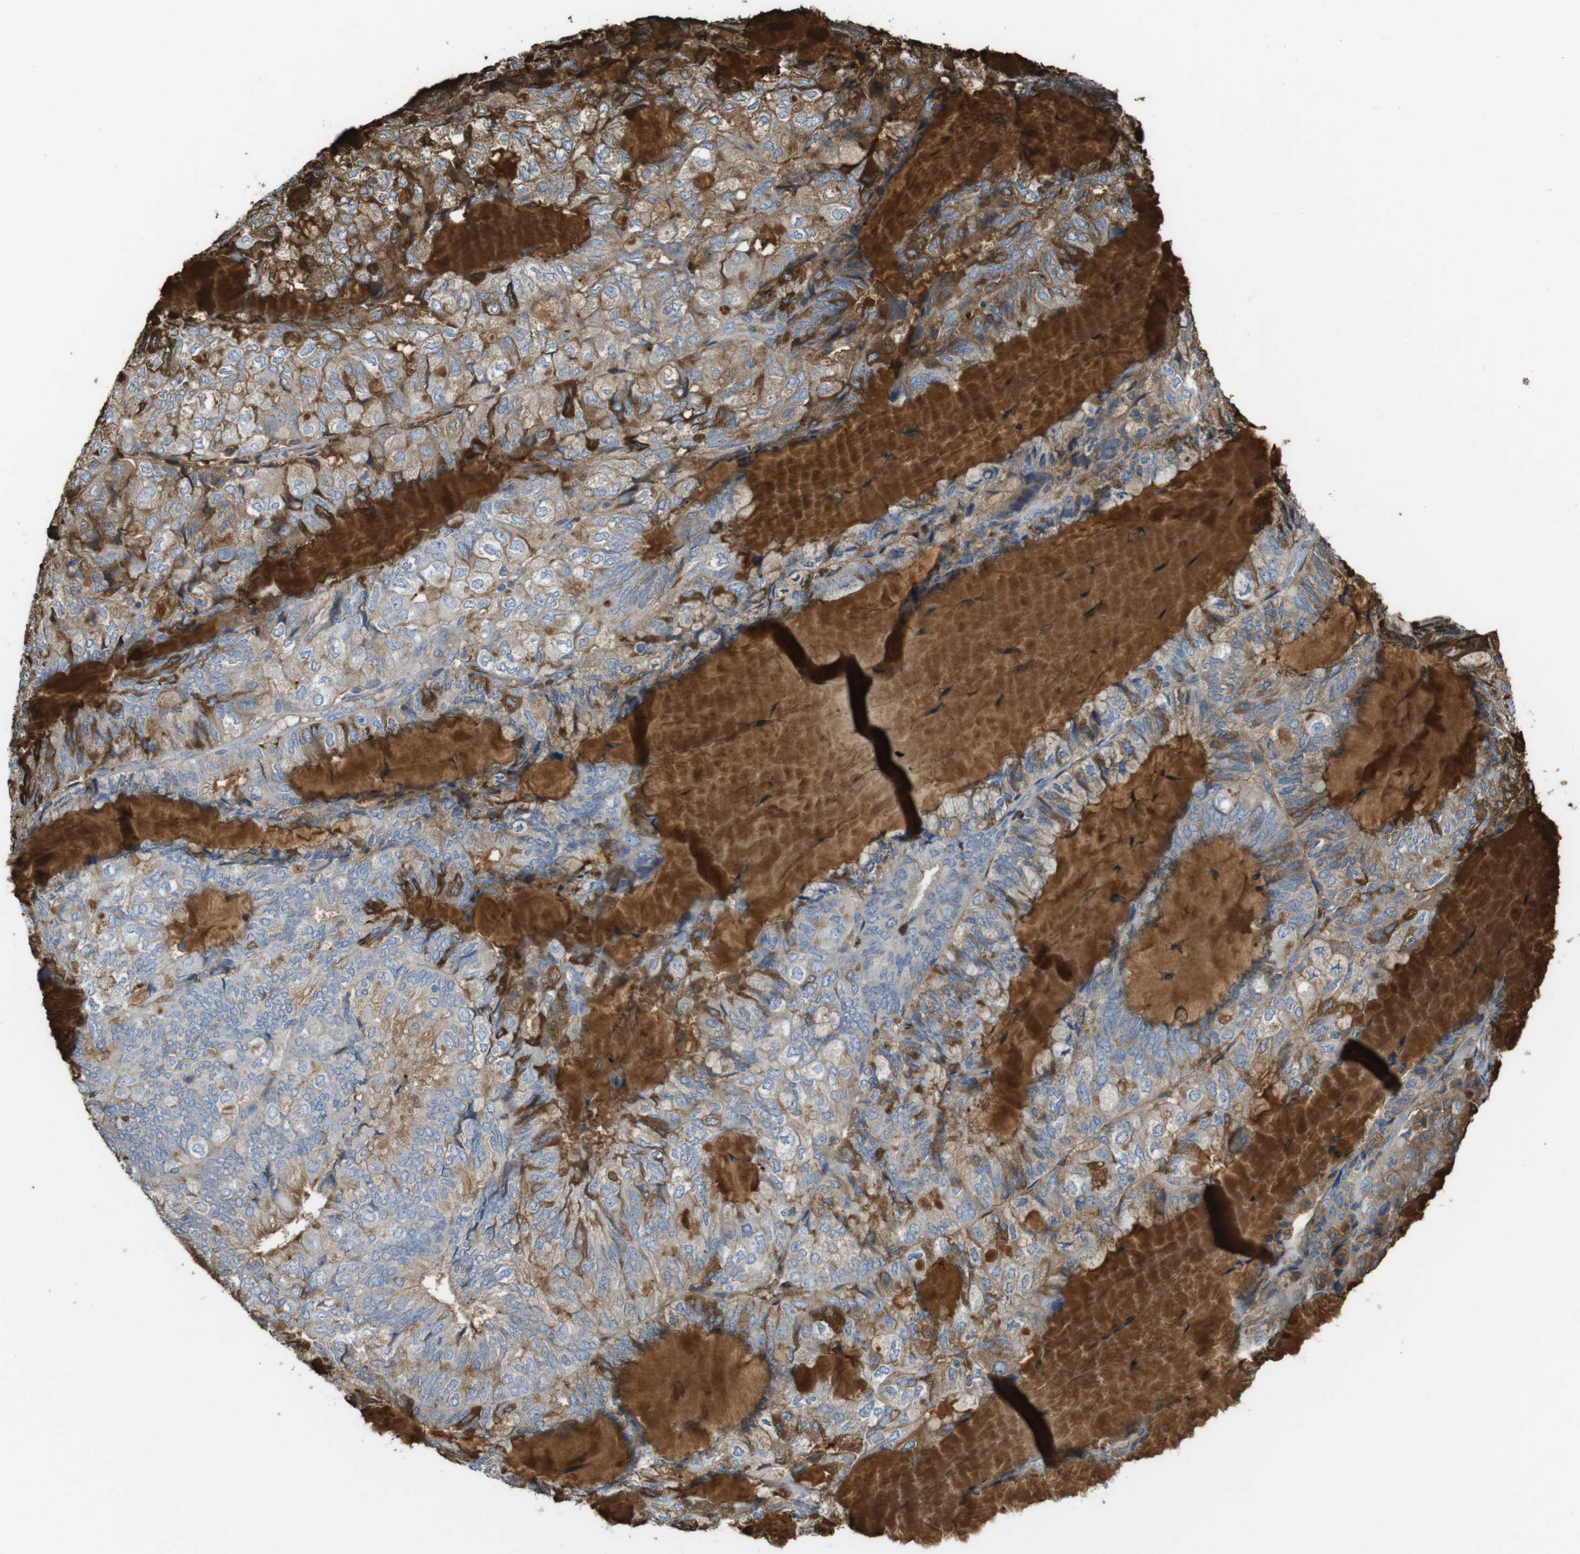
{"staining": {"intensity": "moderate", "quantity": "<25%", "location": "cytoplasmic/membranous"}, "tissue": "endometrial cancer", "cell_type": "Tumor cells", "image_type": "cancer", "snomed": [{"axis": "morphology", "description": "Adenocarcinoma, NOS"}, {"axis": "topography", "description": "Endometrium"}], "caption": "A histopathology image showing moderate cytoplasmic/membranous expression in approximately <25% of tumor cells in endometrial cancer, as visualized by brown immunohistochemical staining.", "gene": "LTBP4", "patient": {"sex": "female", "age": 81}}